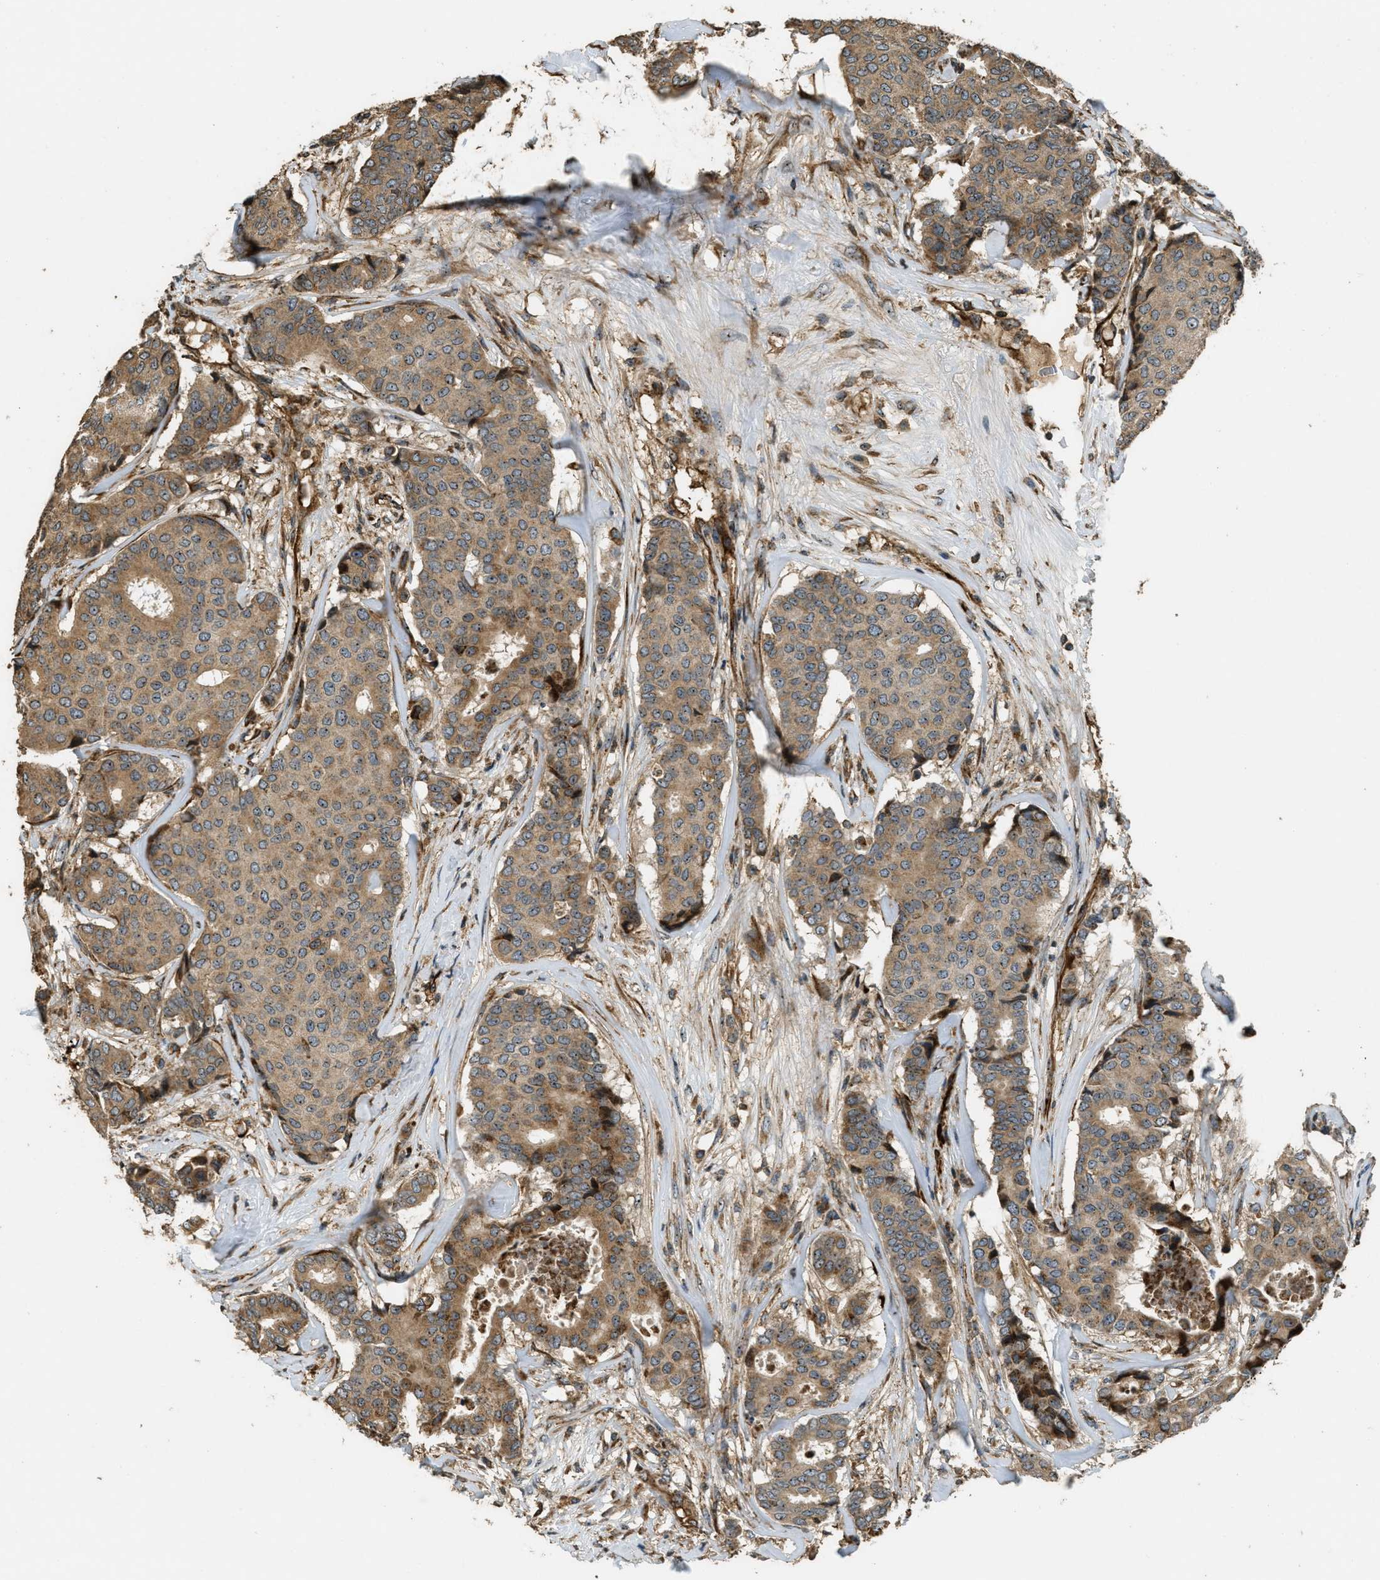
{"staining": {"intensity": "moderate", "quantity": ">75%", "location": "cytoplasmic/membranous,nuclear"}, "tissue": "breast cancer", "cell_type": "Tumor cells", "image_type": "cancer", "snomed": [{"axis": "morphology", "description": "Duct carcinoma"}, {"axis": "topography", "description": "Breast"}], "caption": "Tumor cells display medium levels of moderate cytoplasmic/membranous and nuclear staining in approximately >75% of cells in human breast infiltrating ductal carcinoma. The protein is shown in brown color, while the nuclei are stained blue.", "gene": "LRP12", "patient": {"sex": "female", "age": 75}}